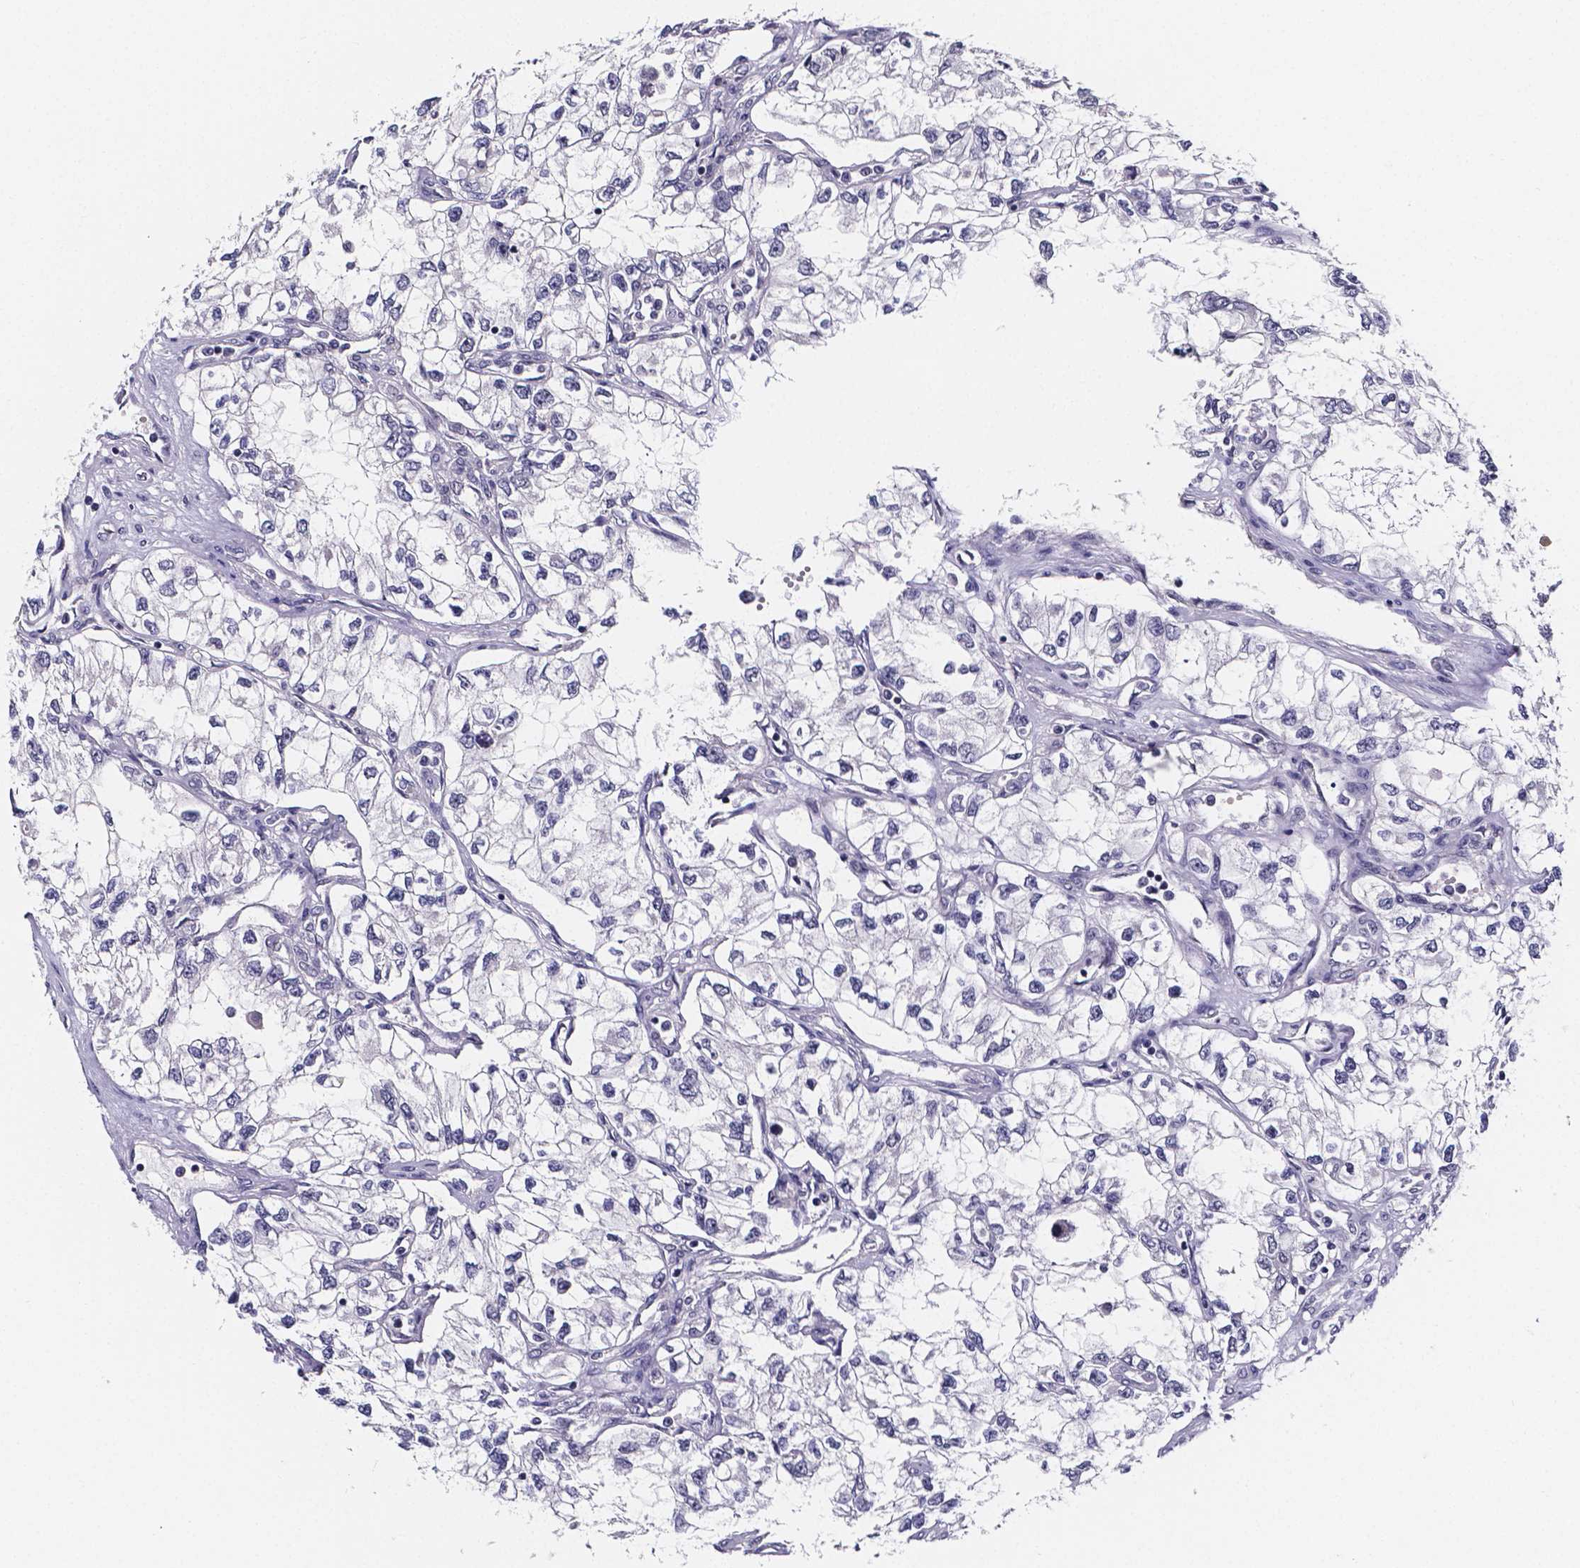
{"staining": {"intensity": "negative", "quantity": "none", "location": "none"}, "tissue": "renal cancer", "cell_type": "Tumor cells", "image_type": "cancer", "snomed": [{"axis": "morphology", "description": "Adenocarcinoma, NOS"}, {"axis": "topography", "description": "Kidney"}], "caption": "Renal adenocarcinoma stained for a protein using immunohistochemistry (IHC) demonstrates no staining tumor cells.", "gene": "IZUMO1", "patient": {"sex": "female", "age": 59}}